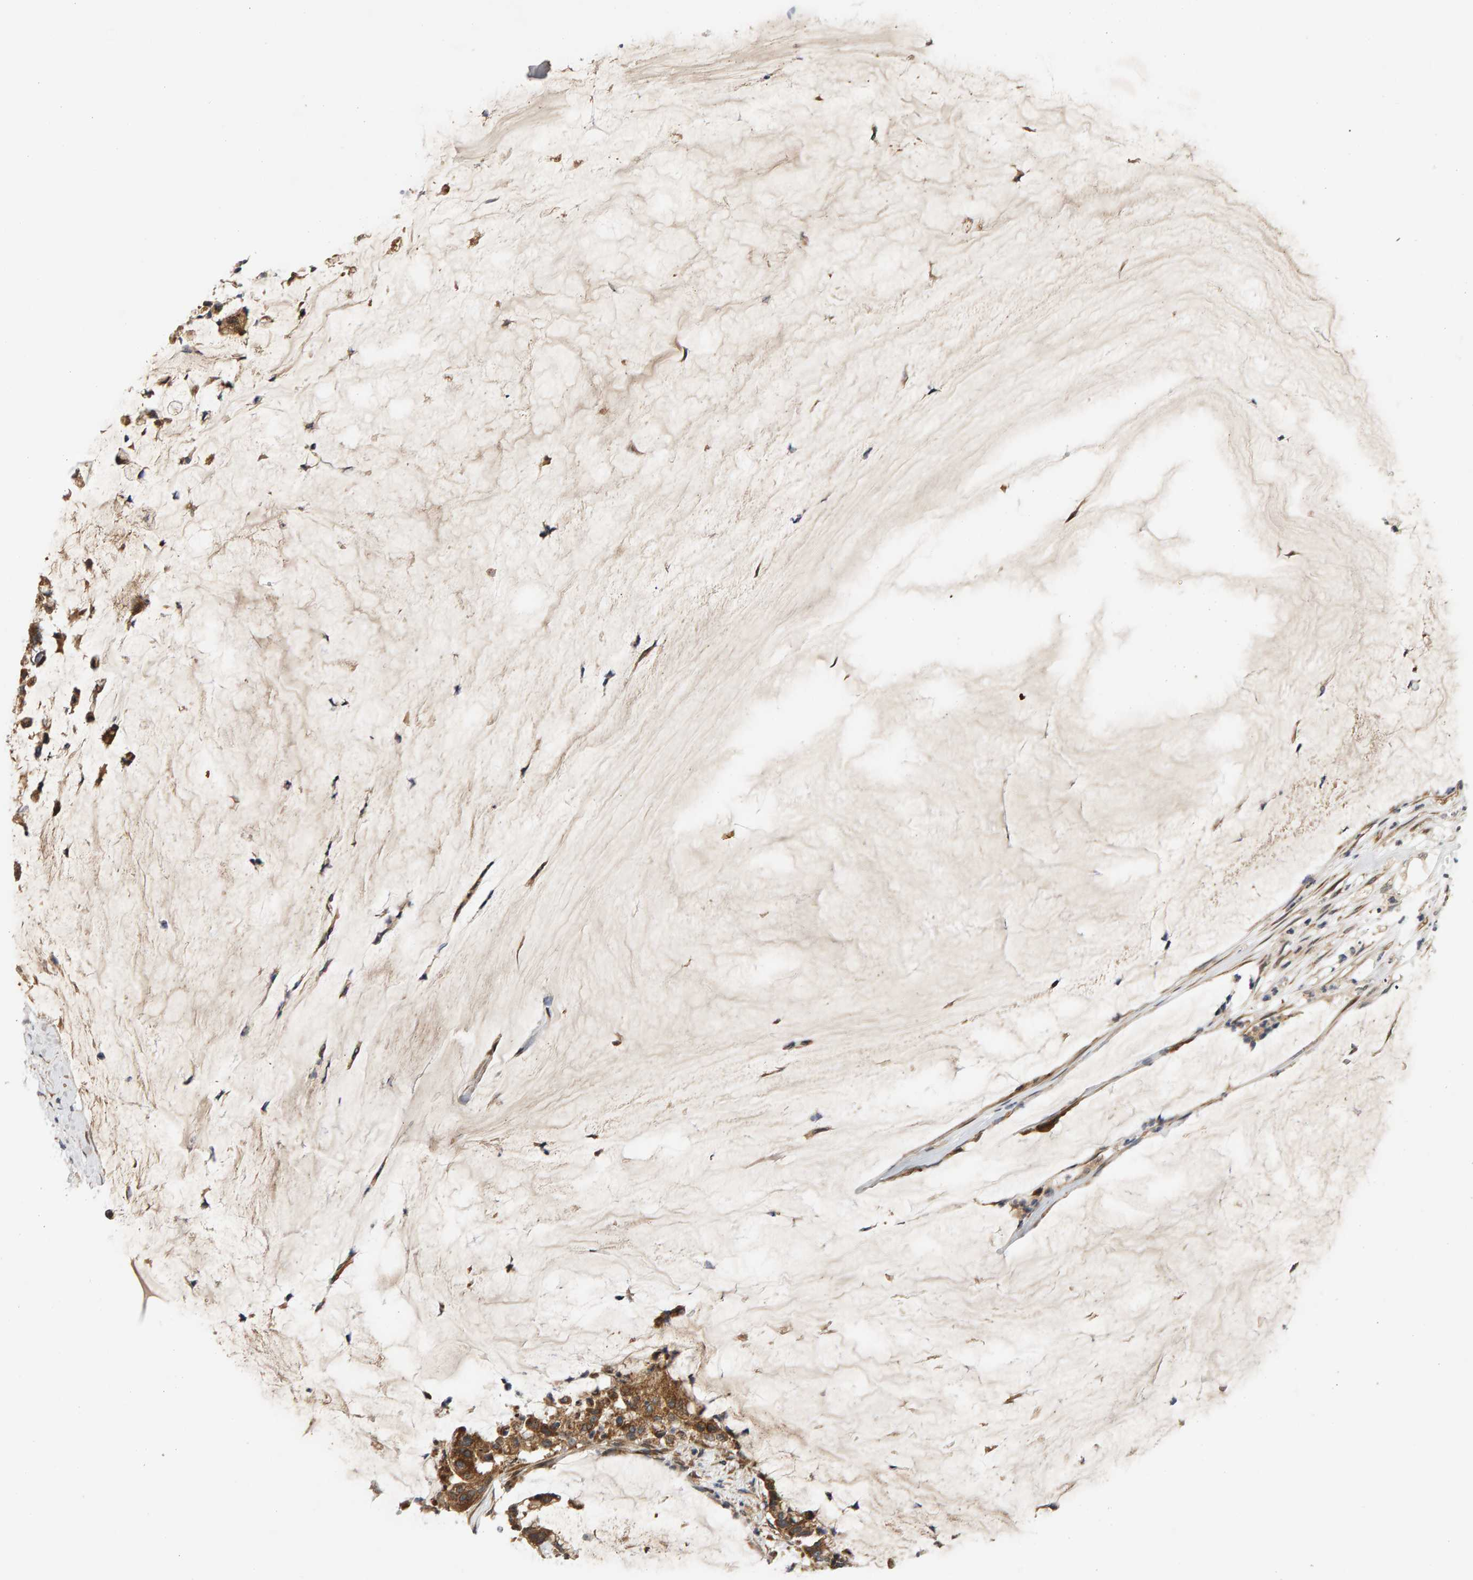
{"staining": {"intensity": "strong", "quantity": ">75%", "location": "cytoplasmic/membranous"}, "tissue": "pancreatic cancer", "cell_type": "Tumor cells", "image_type": "cancer", "snomed": [{"axis": "morphology", "description": "Adenocarcinoma, NOS"}, {"axis": "topography", "description": "Pancreas"}], "caption": "A high amount of strong cytoplasmic/membranous expression is present in about >75% of tumor cells in adenocarcinoma (pancreatic) tissue. Using DAB (brown) and hematoxylin (blue) stains, captured at high magnification using brightfield microscopy.", "gene": "BAHCC1", "patient": {"sex": "male", "age": 41}}